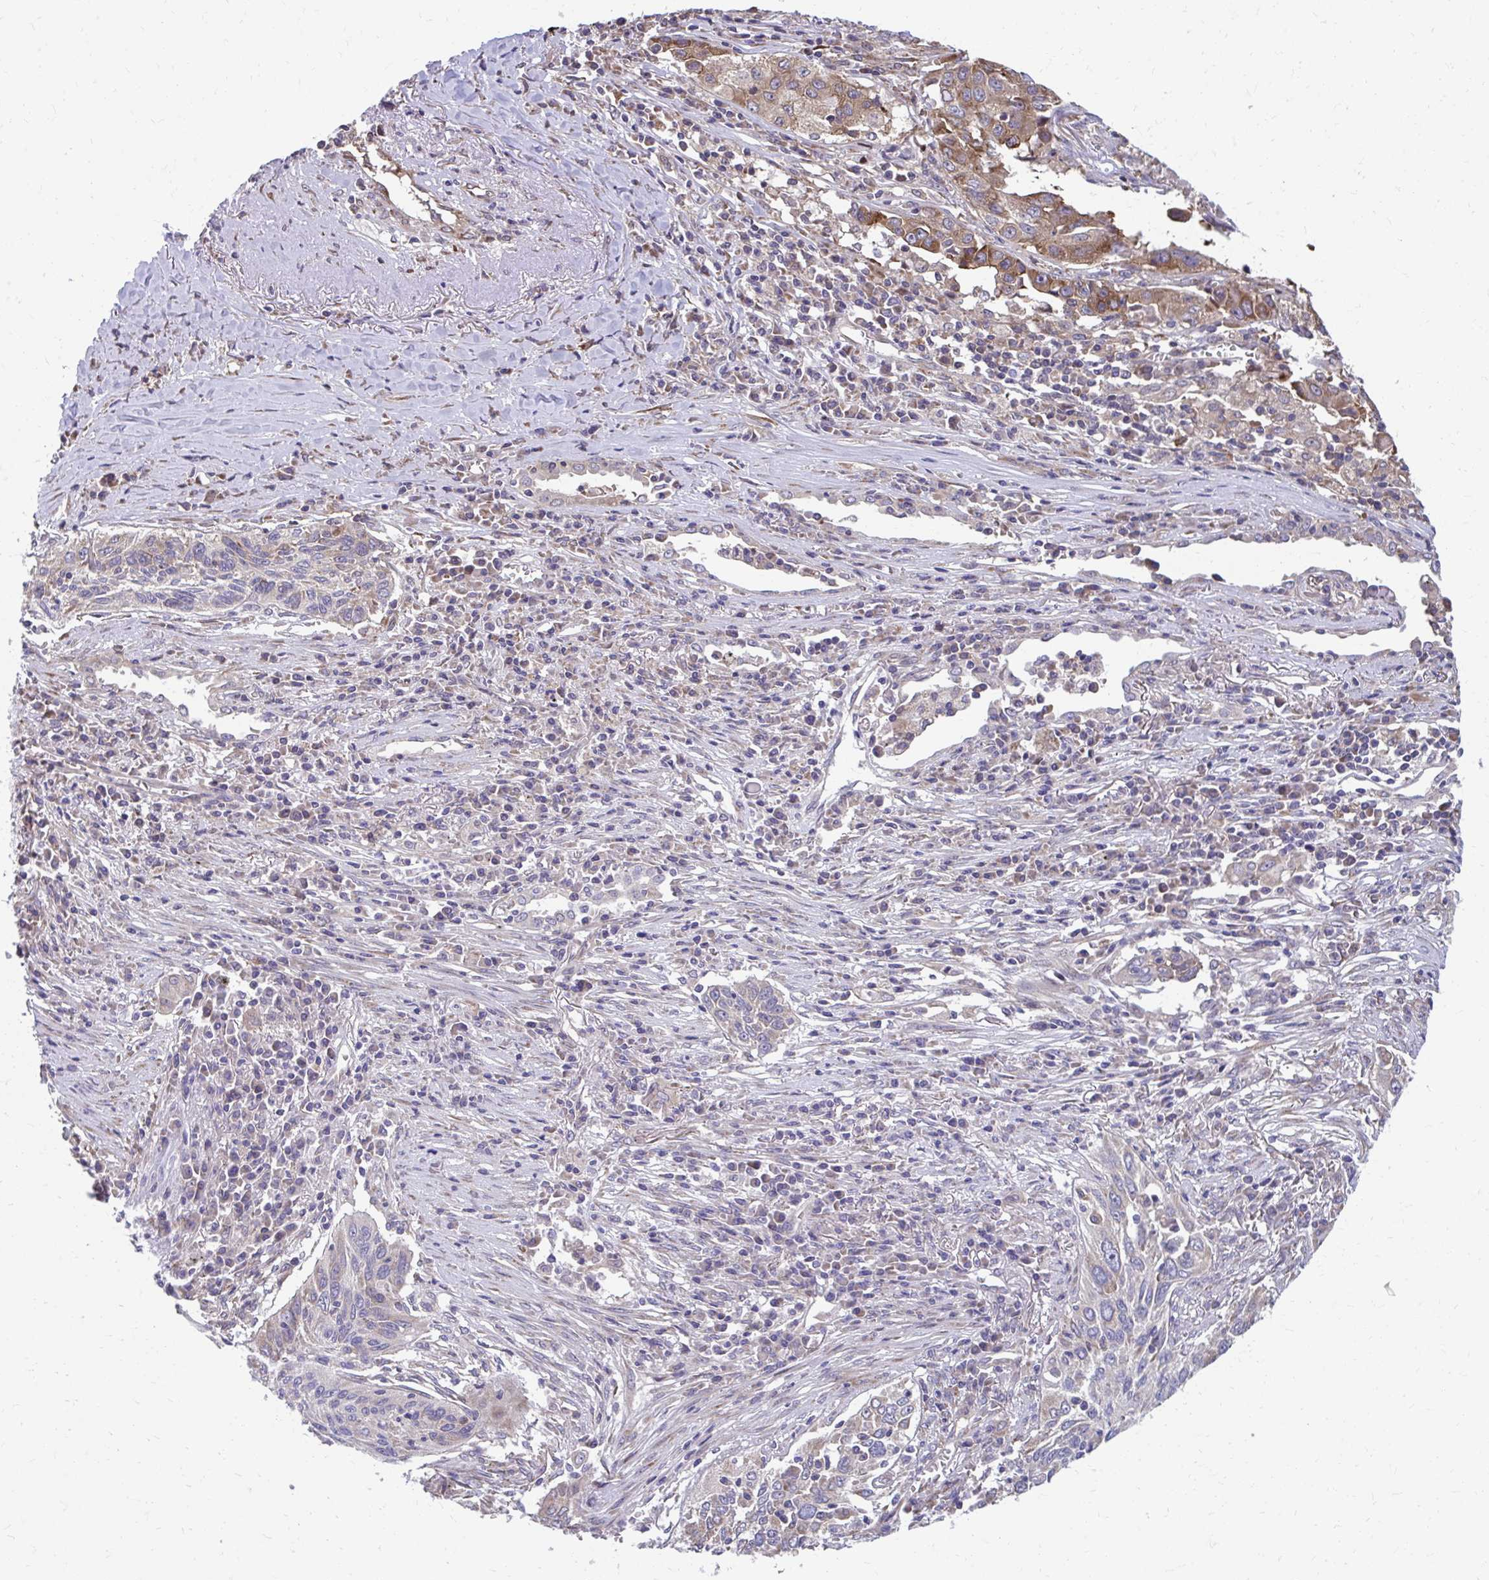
{"staining": {"intensity": "moderate", "quantity": "25%-75%", "location": "cytoplasmic/membranous"}, "tissue": "lung cancer", "cell_type": "Tumor cells", "image_type": "cancer", "snomed": [{"axis": "morphology", "description": "Squamous cell carcinoma, NOS"}, {"axis": "topography", "description": "Lung"}], "caption": "About 25%-75% of tumor cells in human lung cancer exhibit moderate cytoplasmic/membranous protein positivity as visualized by brown immunohistochemical staining.", "gene": "ZNF778", "patient": {"sex": "female", "age": 66}}